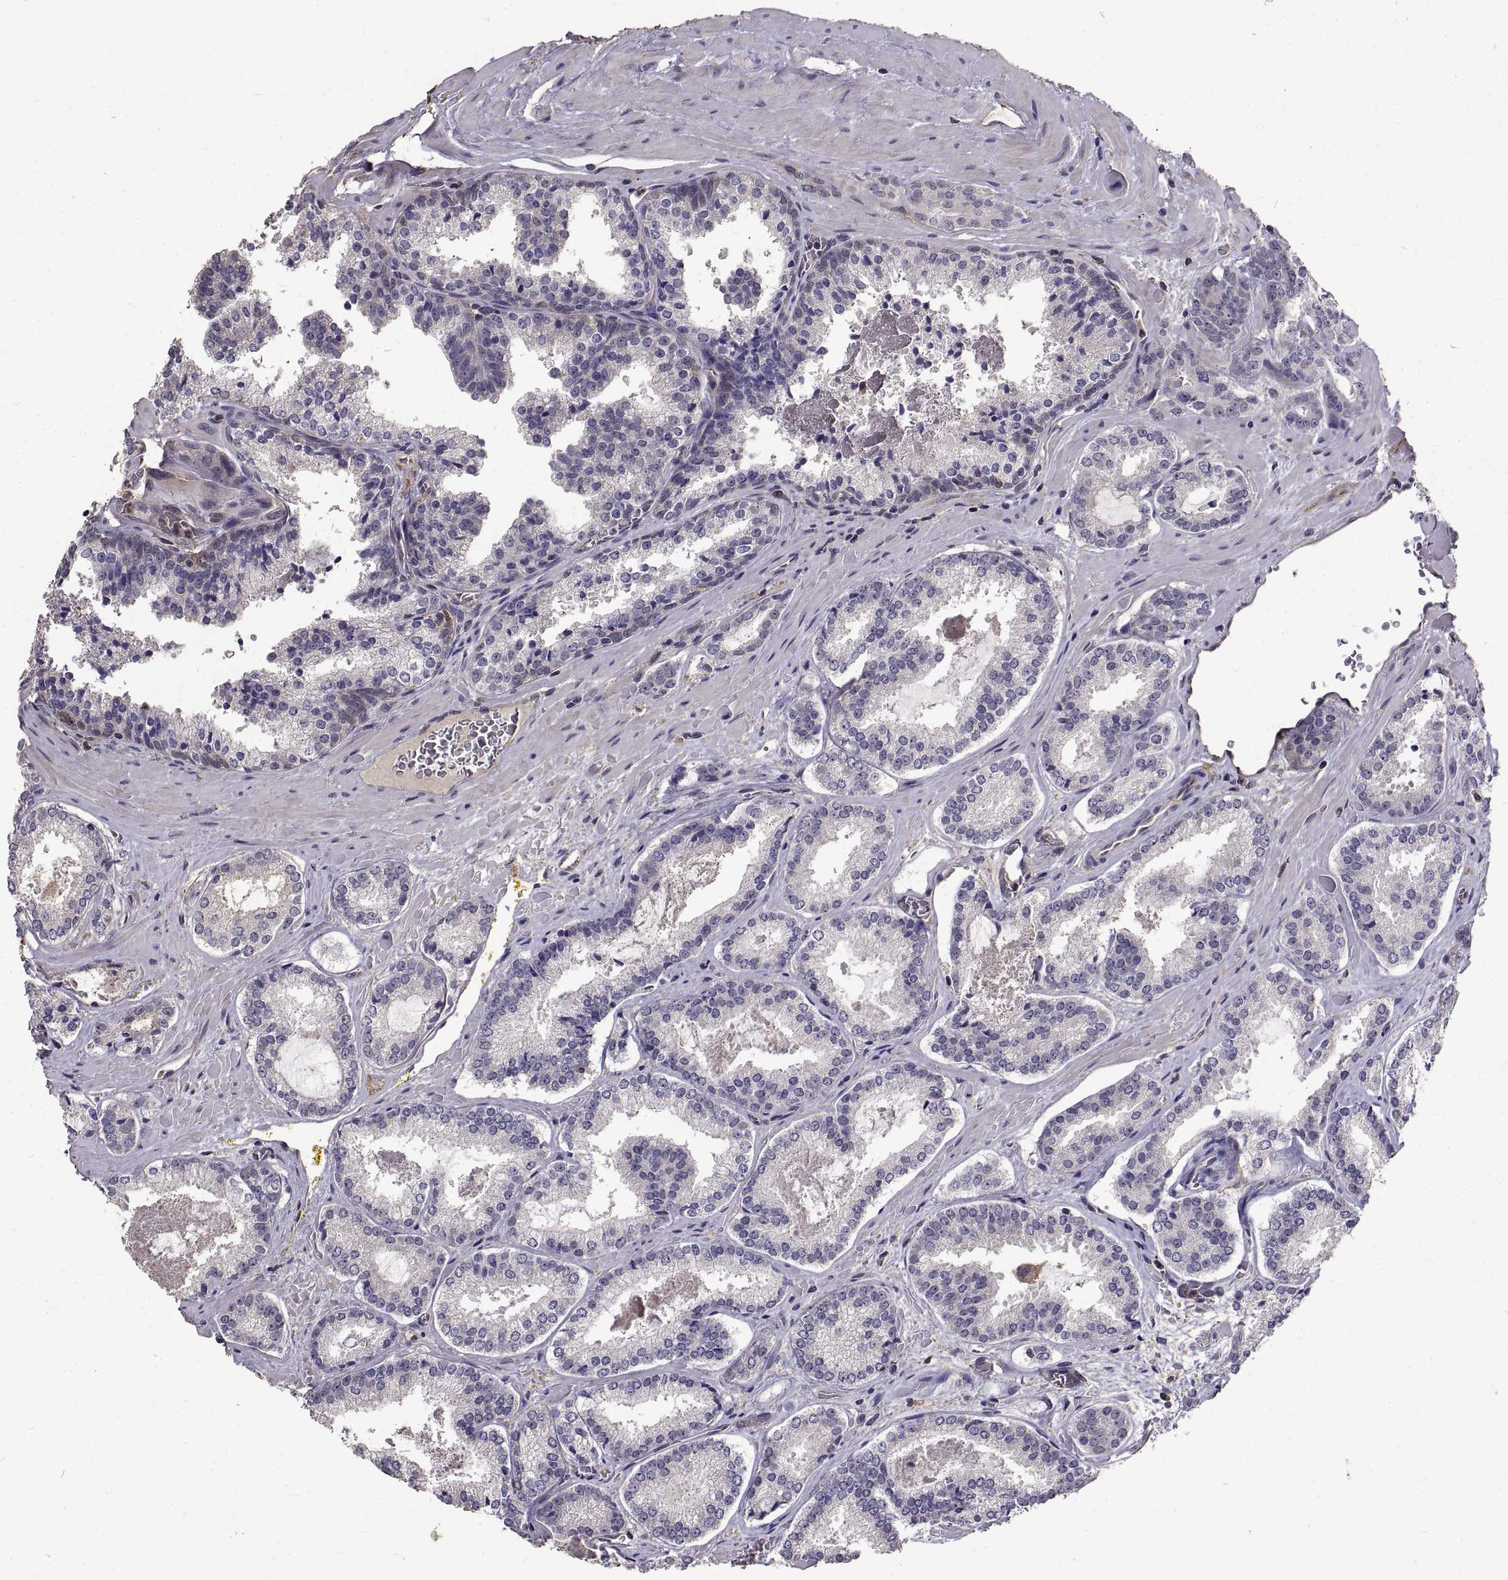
{"staining": {"intensity": "negative", "quantity": "none", "location": "none"}, "tissue": "prostate cancer", "cell_type": "Tumor cells", "image_type": "cancer", "snomed": [{"axis": "morphology", "description": "Adenocarcinoma, NOS"}, {"axis": "morphology", "description": "Adenocarcinoma, High grade"}, {"axis": "topography", "description": "Prostate"}], "caption": "Photomicrograph shows no protein expression in tumor cells of adenocarcinoma (prostate) tissue.", "gene": "PEA15", "patient": {"sex": "male", "age": 62}}